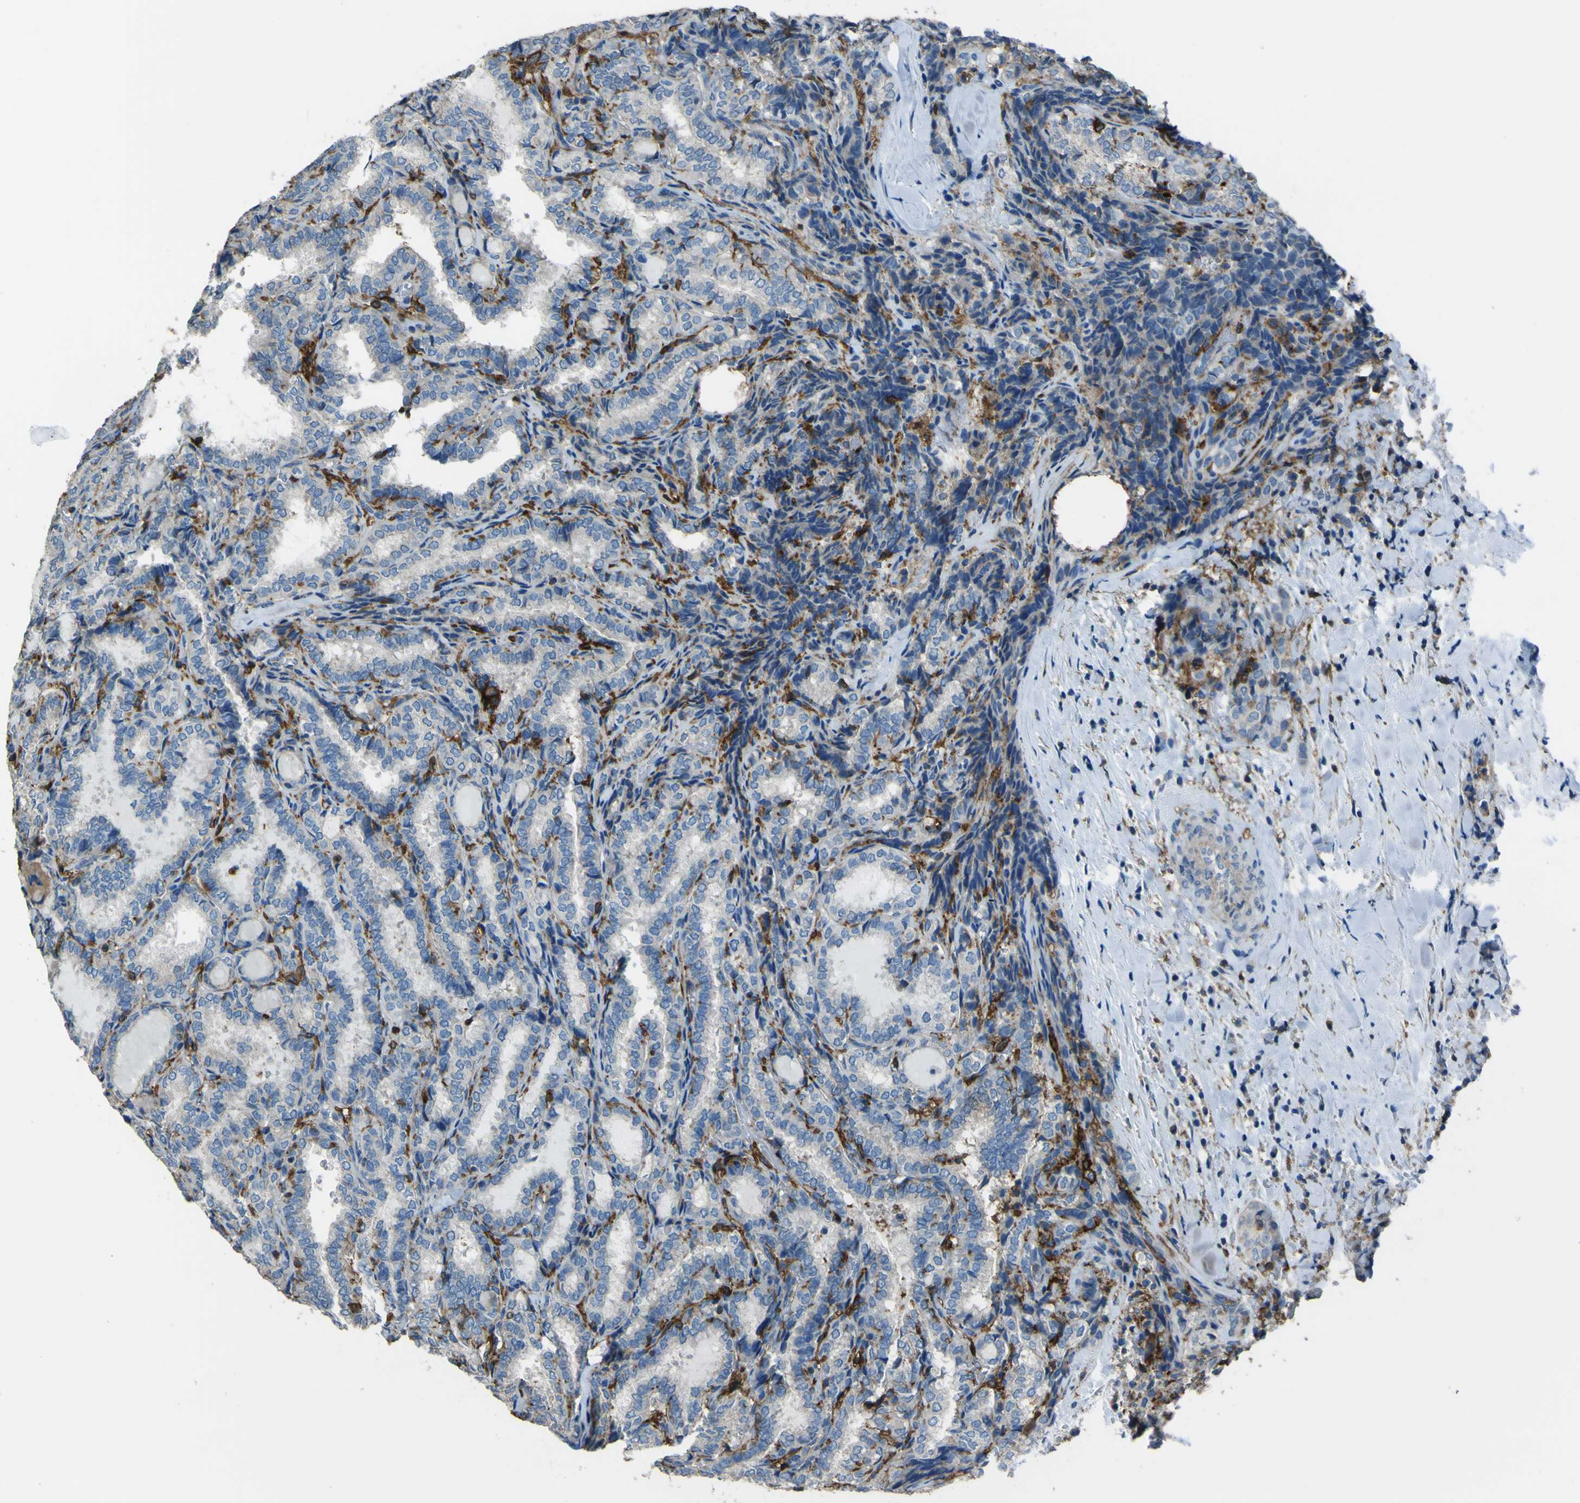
{"staining": {"intensity": "negative", "quantity": "none", "location": "none"}, "tissue": "thyroid cancer", "cell_type": "Tumor cells", "image_type": "cancer", "snomed": [{"axis": "morphology", "description": "Normal tissue, NOS"}, {"axis": "morphology", "description": "Papillary adenocarcinoma, NOS"}, {"axis": "topography", "description": "Thyroid gland"}], "caption": "Protein analysis of papillary adenocarcinoma (thyroid) reveals no significant positivity in tumor cells.", "gene": "LAIR1", "patient": {"sex": "female", "age": 30}}